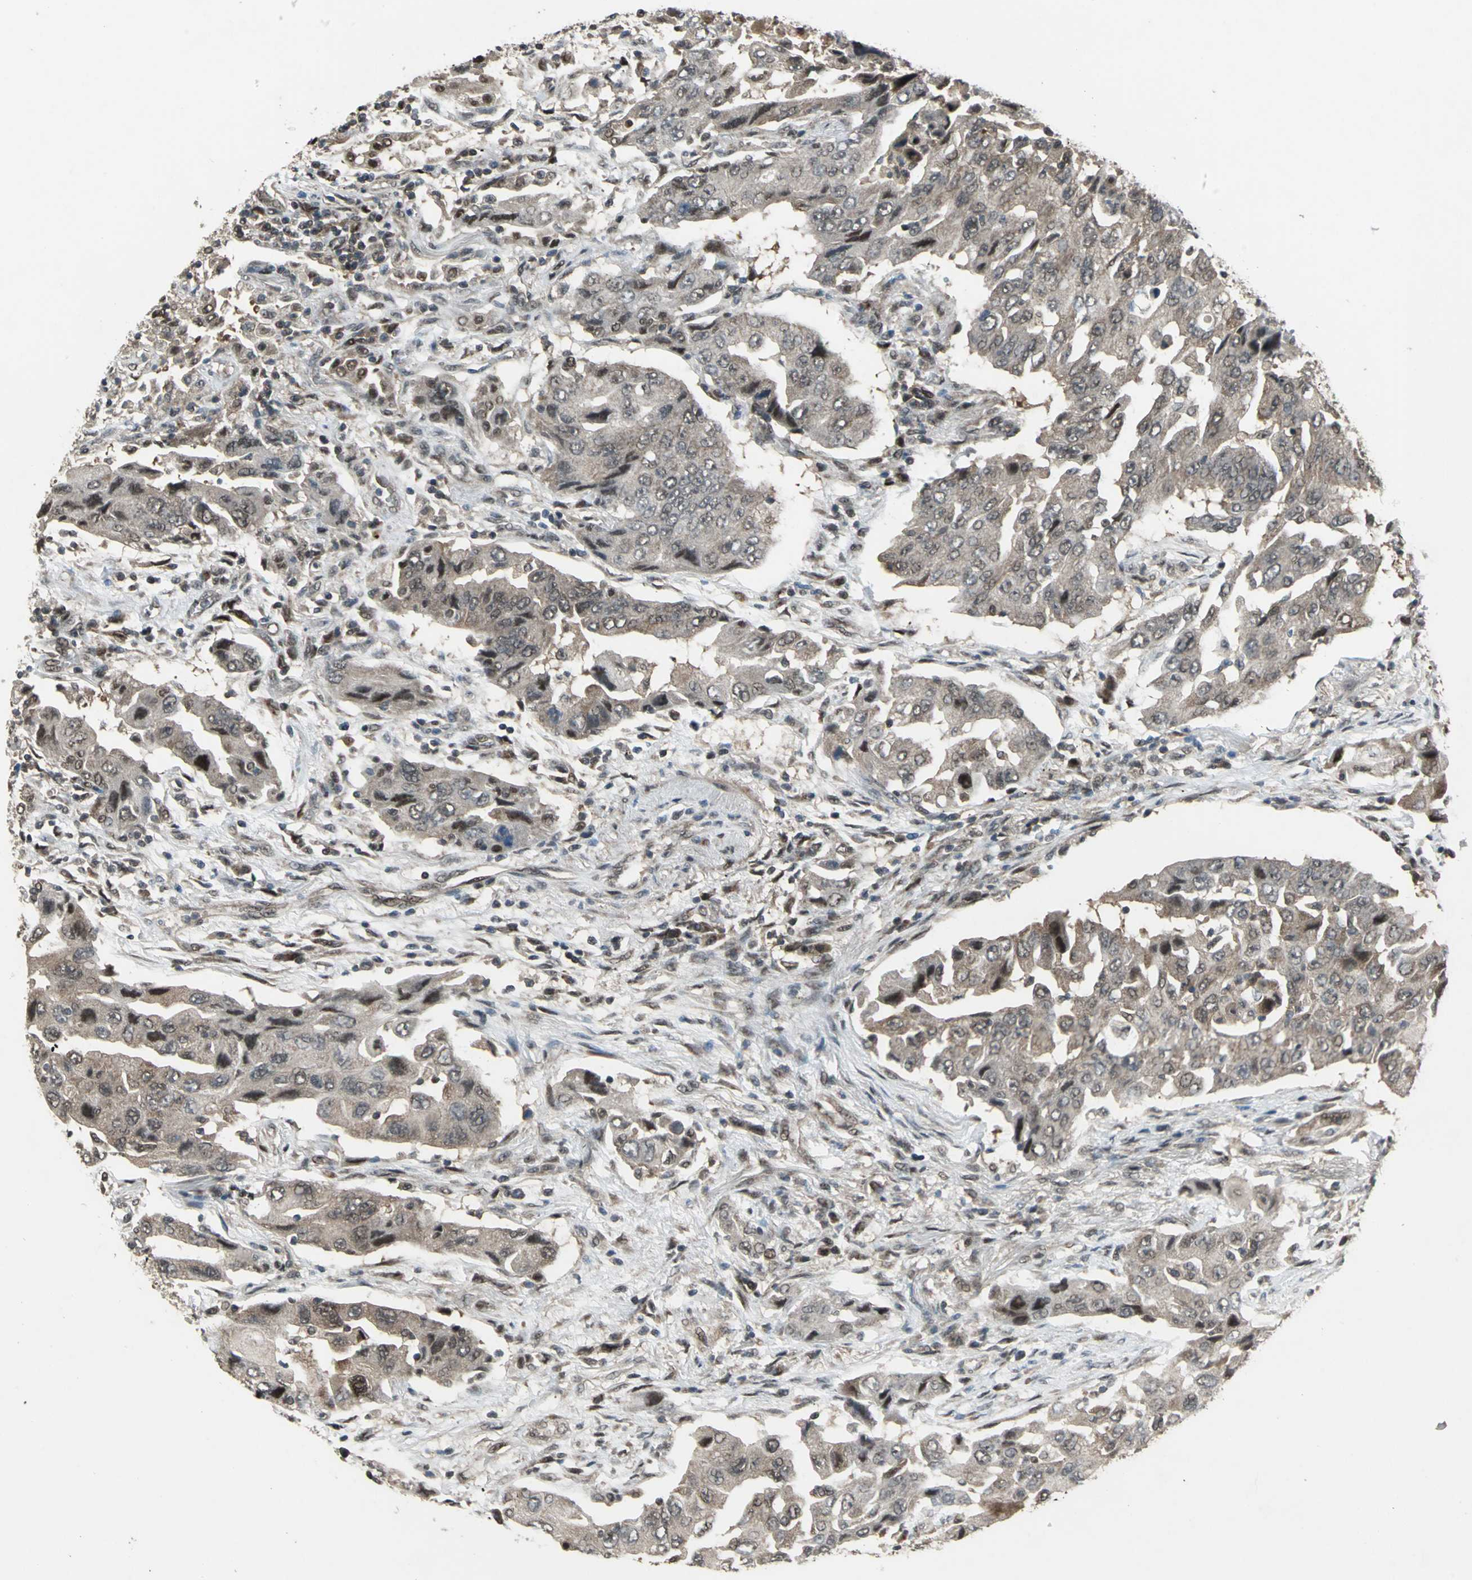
{"staining": {"intensity": "weak", "quantity": ">75%", "location": "cytoplasmic/membranous,nuclear"}, "tissue": "lung cancer", "cell_type": "Tumor cells", "image_type": "cancer", "snomed": [{"axis": "morphology", "description": "Adenocarcinoma, NOS"}, {"axis": "topography", "description": "Lung"}], "caption": "Brown immunohistochemical staining in lung adenocarcinoma reveals weak cytoplasmic/membranous and nuclear staining in about >75% of tumor cells. Immunohistochemistry (ihc) stains the protein of interest in brown and the nuclei are stained blue.", "gene": "COPS5", "patient": {"sex": "female", "age": 65}}